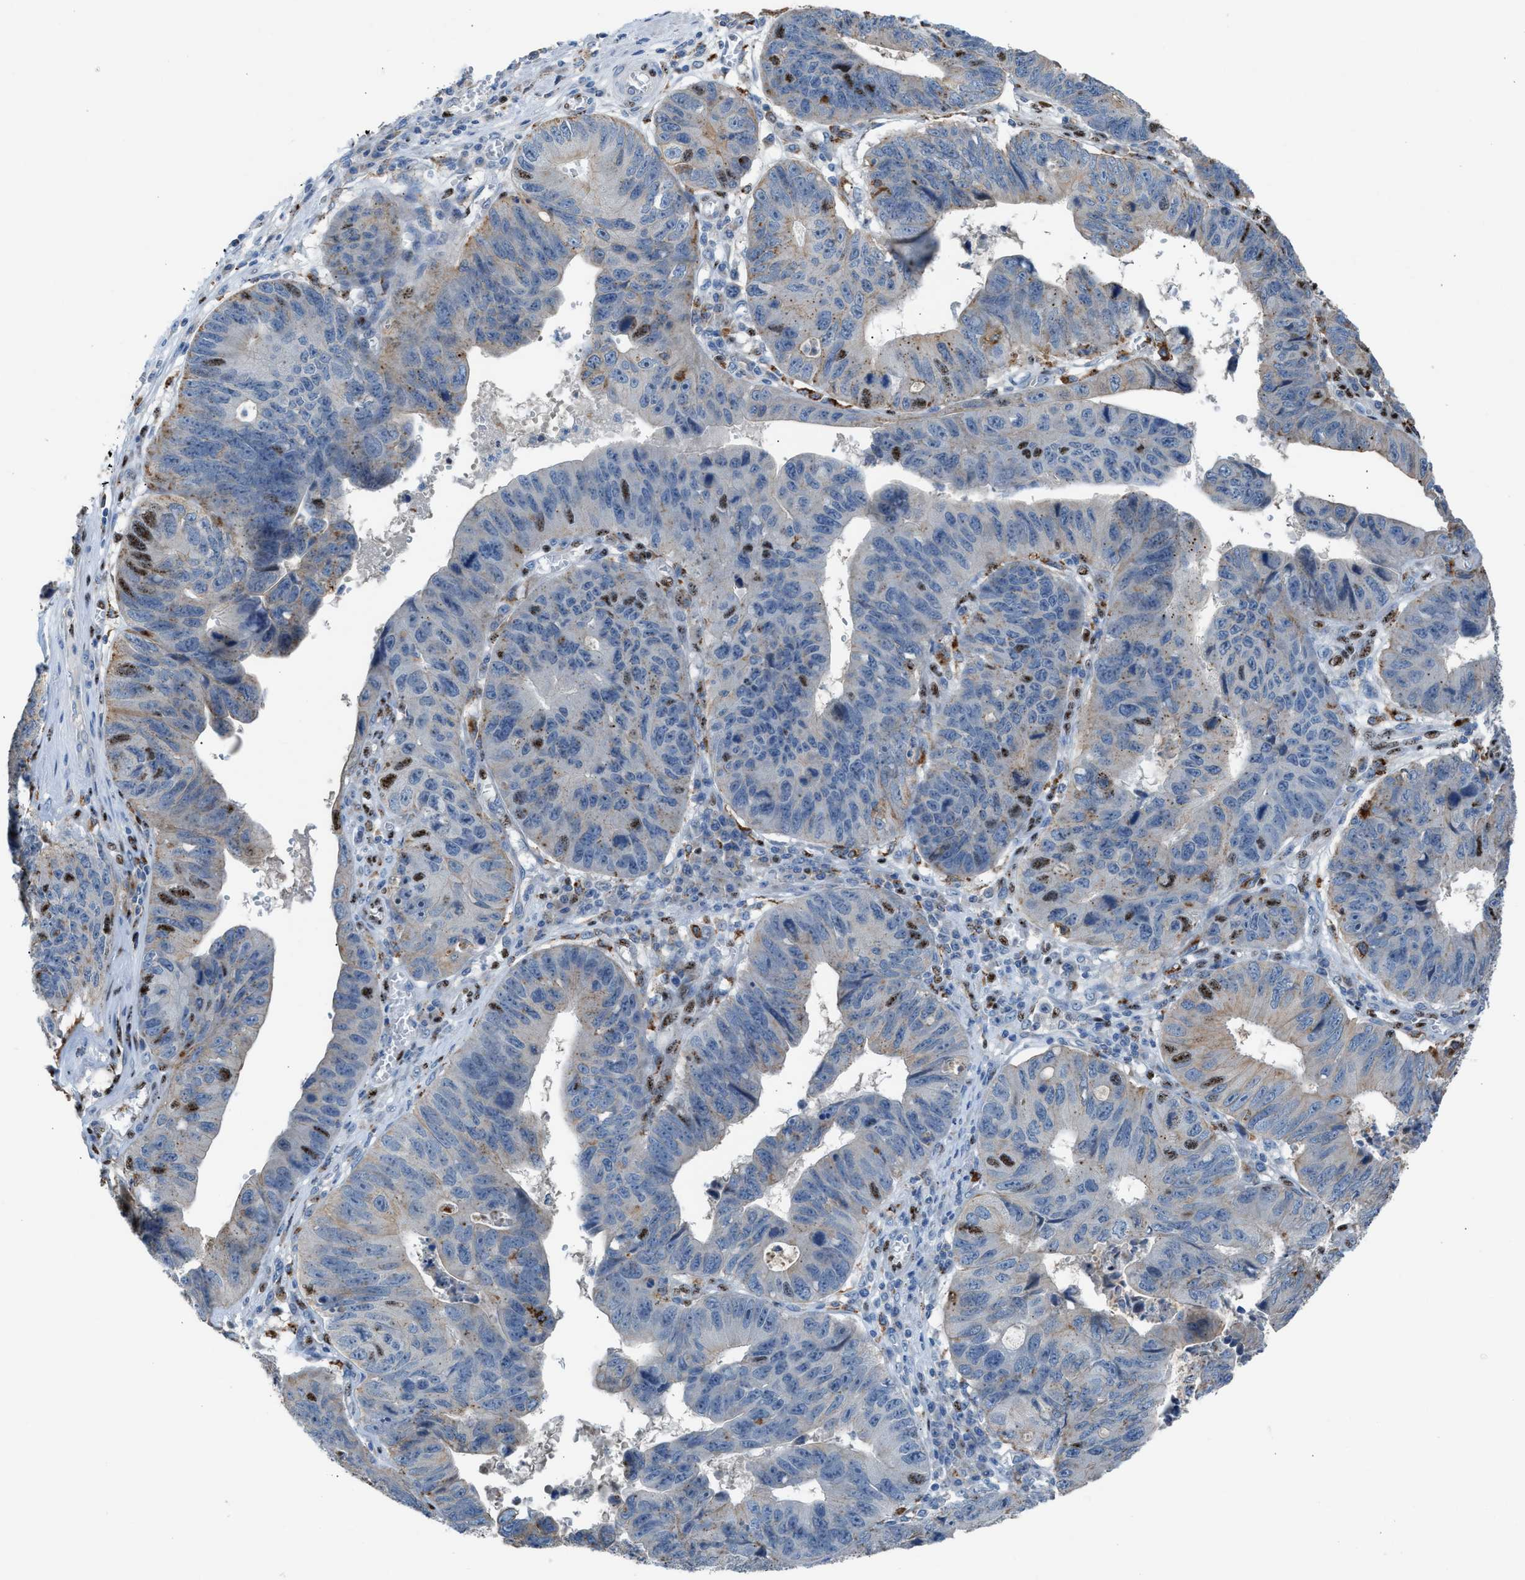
{"staining": {"intensity": "moderate", "quantity": "<25%", "location": "cytoplasmic/membranous,nuclear"}, "tissue": "stomach cancer", "cell_type": "Tumor cells", "image_type": "cancer", "snomed": [{"axis": "morphology", "description": "Adenocarcinoma, NOS"}, {"axis": "topography", "description": "Stomach"}], "caption": "The image shows a brown stain indicating the presence of a protein in the cytoplasmic/membranous and nuclear of tumor cells in adenocarcinoma (stomach).", "gene": "CENPP", "patient": {"sex": "male", "age": 59}}